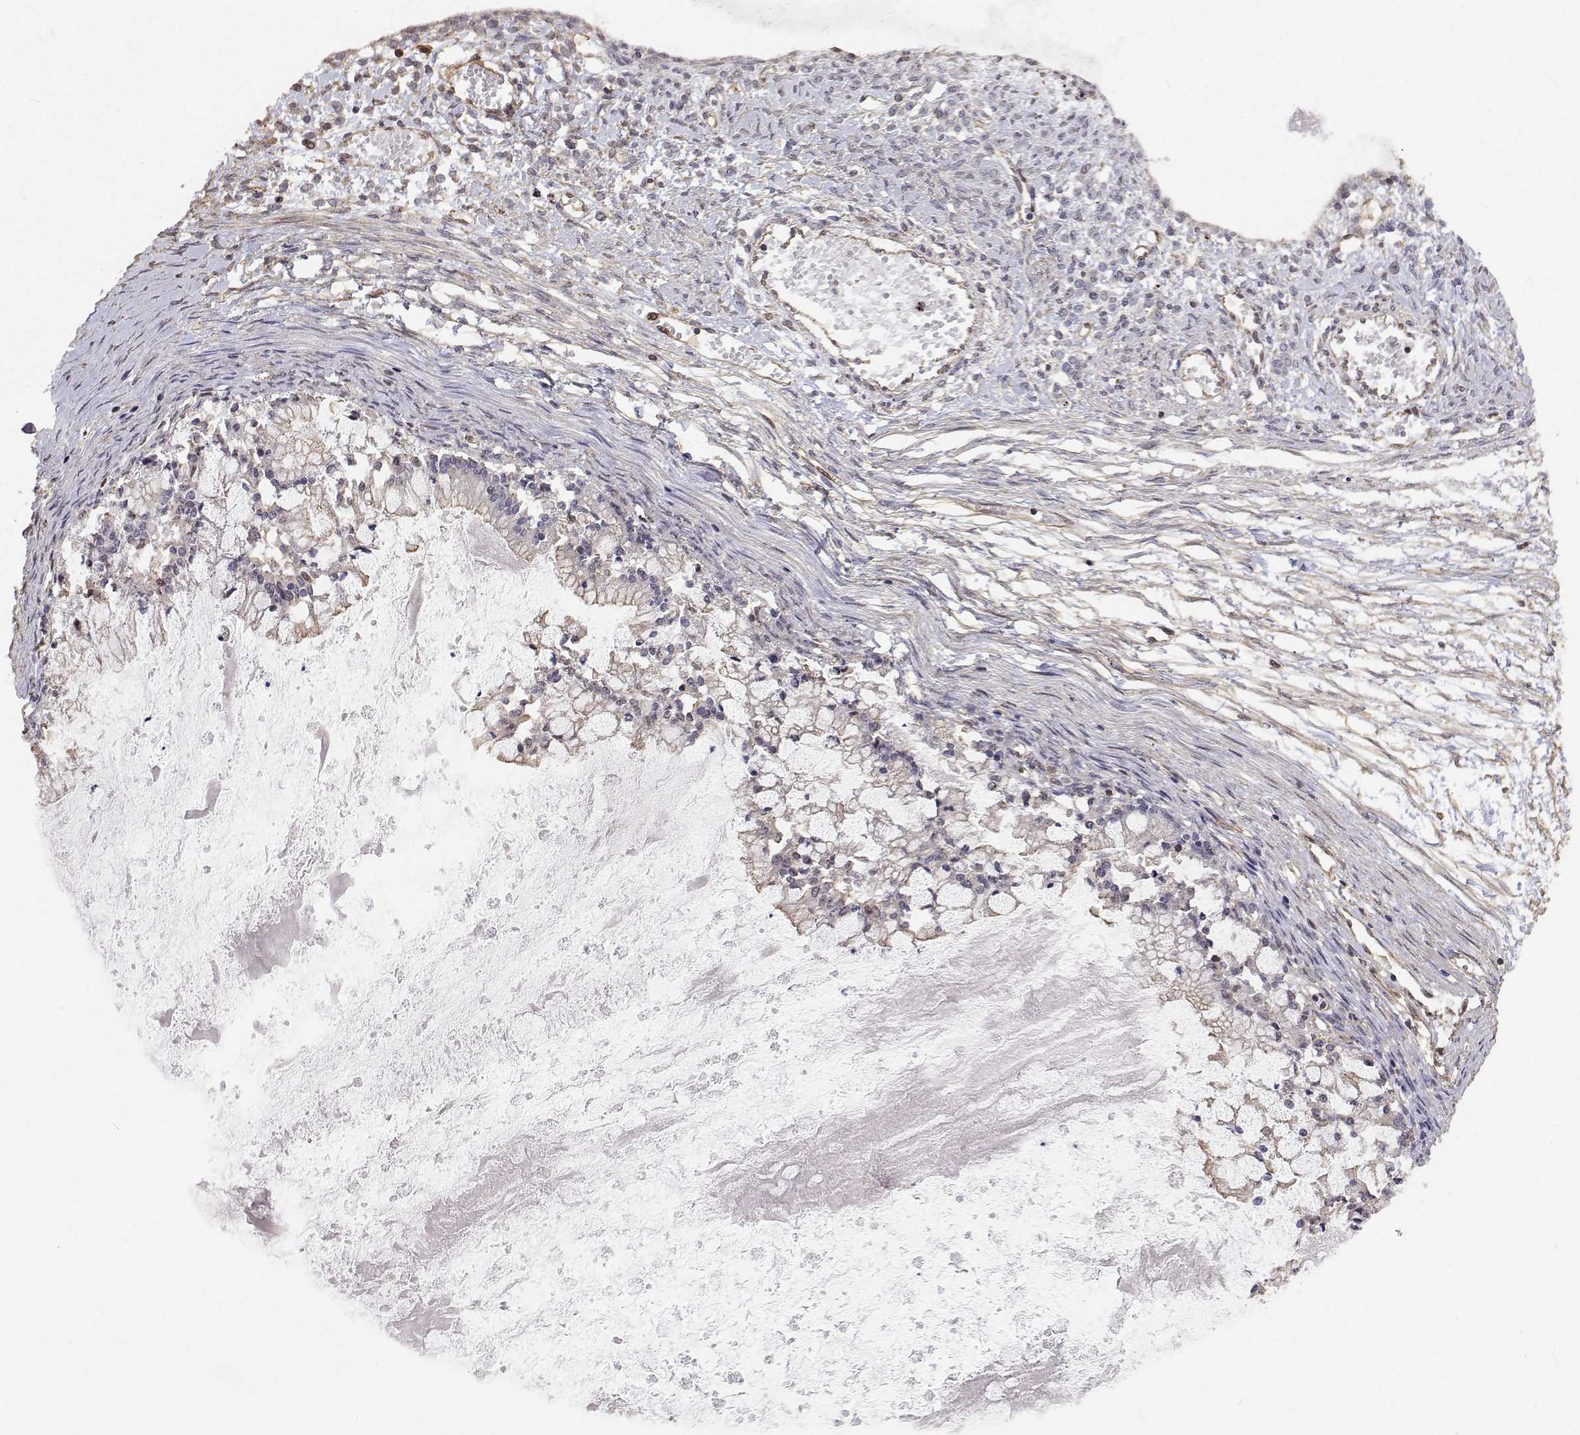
{"staining": {"intensity": "negative", "quantity": "none", "location": "none"}, "tissue": "ovarian cancer", "cell_type": "Tumor cells", "image_type": "cancer", "snomed": [{"axis": "morphology", "description": "Cystadenocarcinoma, mucinous, NOS"}, {"axis": "topography", "description": "Ovary"}], "caption": "DAB immunohistochemical staining of human ovarian cancer (mucinous cystadenocarcinoma) displays no significant positivity in tumor cells.", "gene": "GSDMA", "patient": {"sex": "female", "age": 67}}